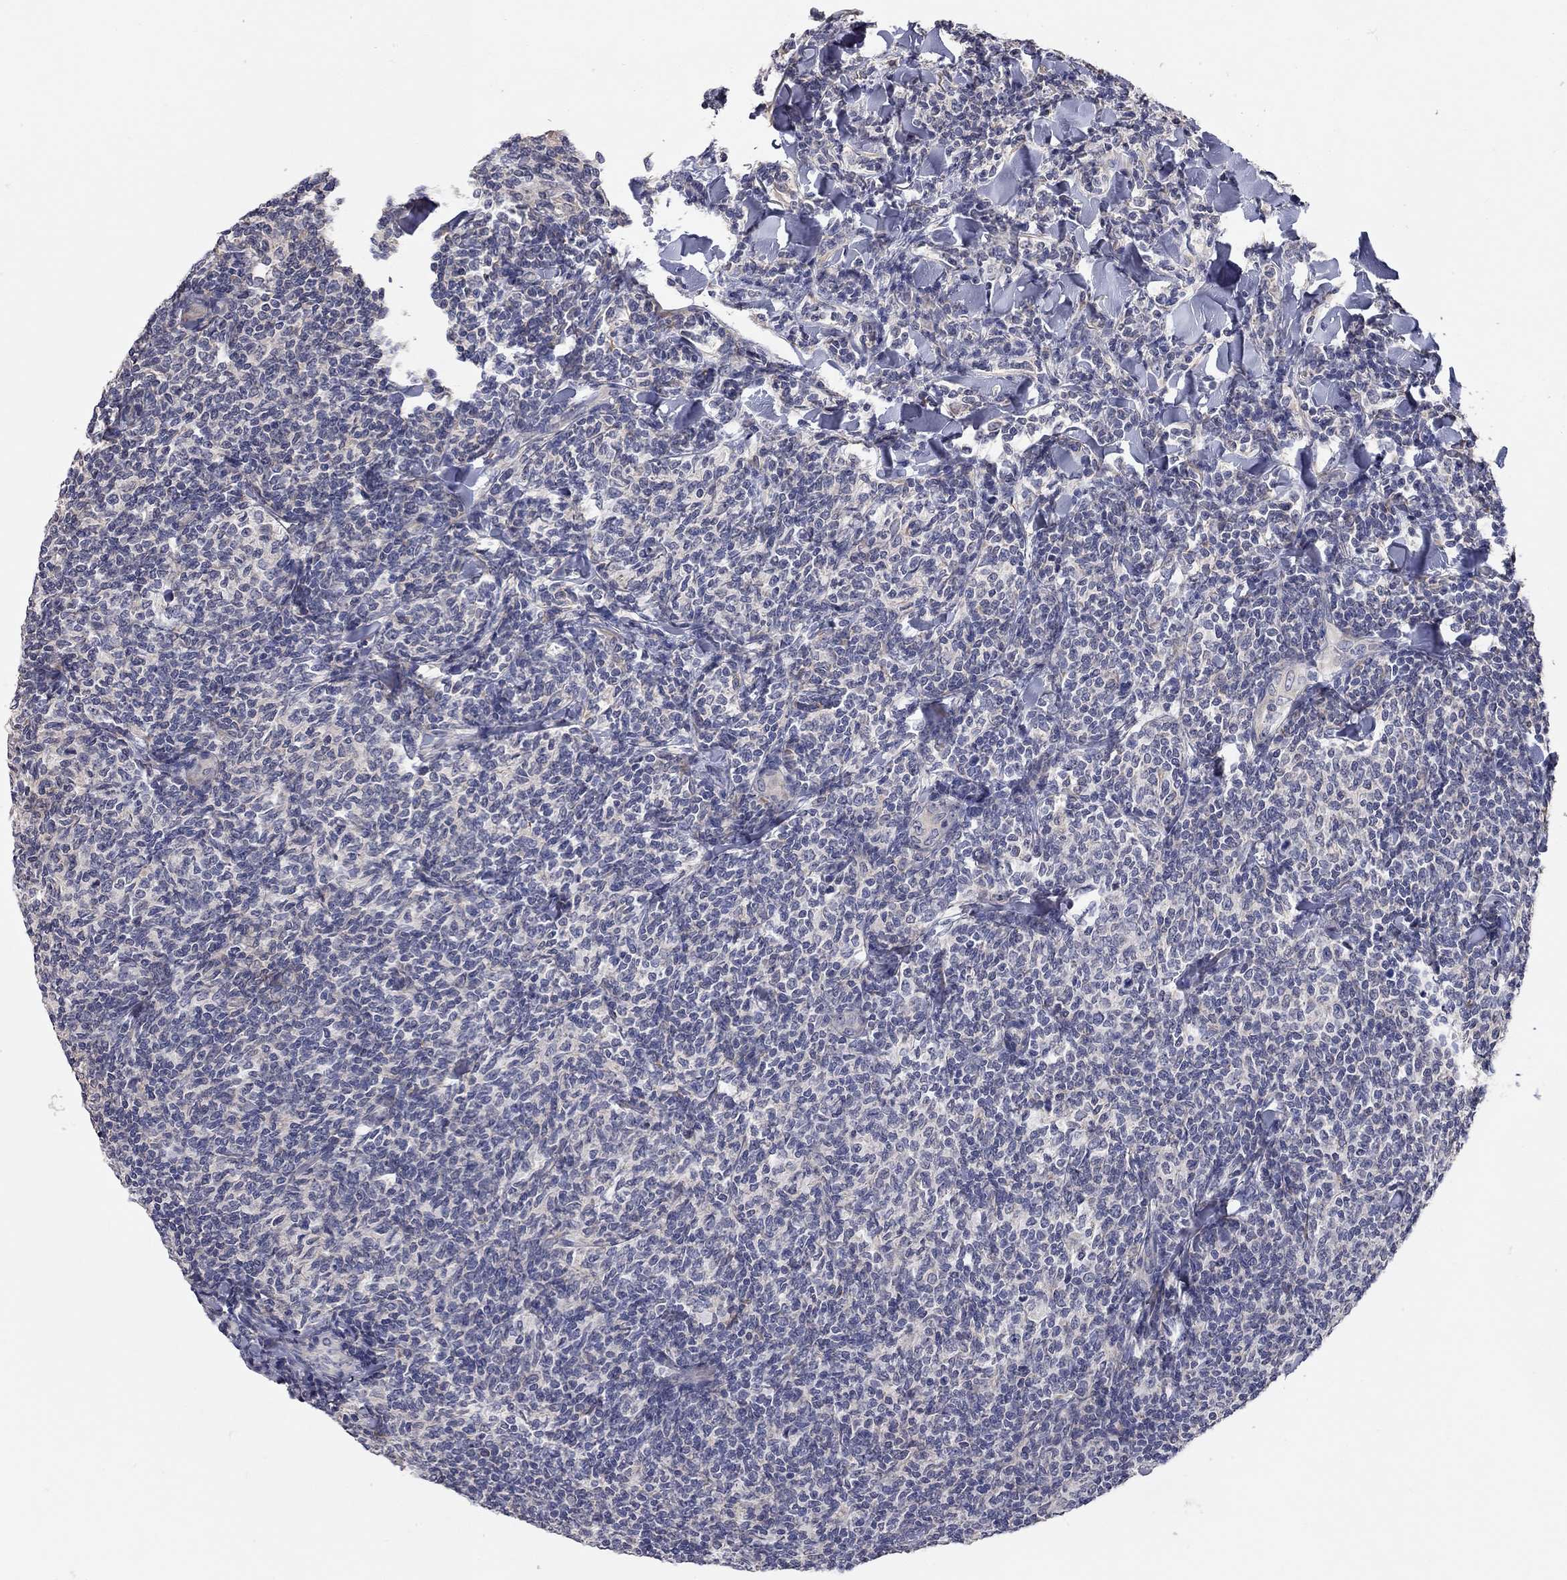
{"staining": {"intensity": "negative", "quantity": "none", "location": "none"}, "tissue": "lymphoma", "cell_type": "Tumor cells", "image_type": "cancer", "snomed": [{"axis": "morphology", "description": "Malignant lymphoma, non-Hodgkin's type, Low grade"}, {"axis": "topography", "description": "Lymph node"}], "caption": "Protein analysis of lymphoma displays no significant staining in tumor cells.", "gene": "XAGE2", "patient": {"sex": "female", "age": 56}}